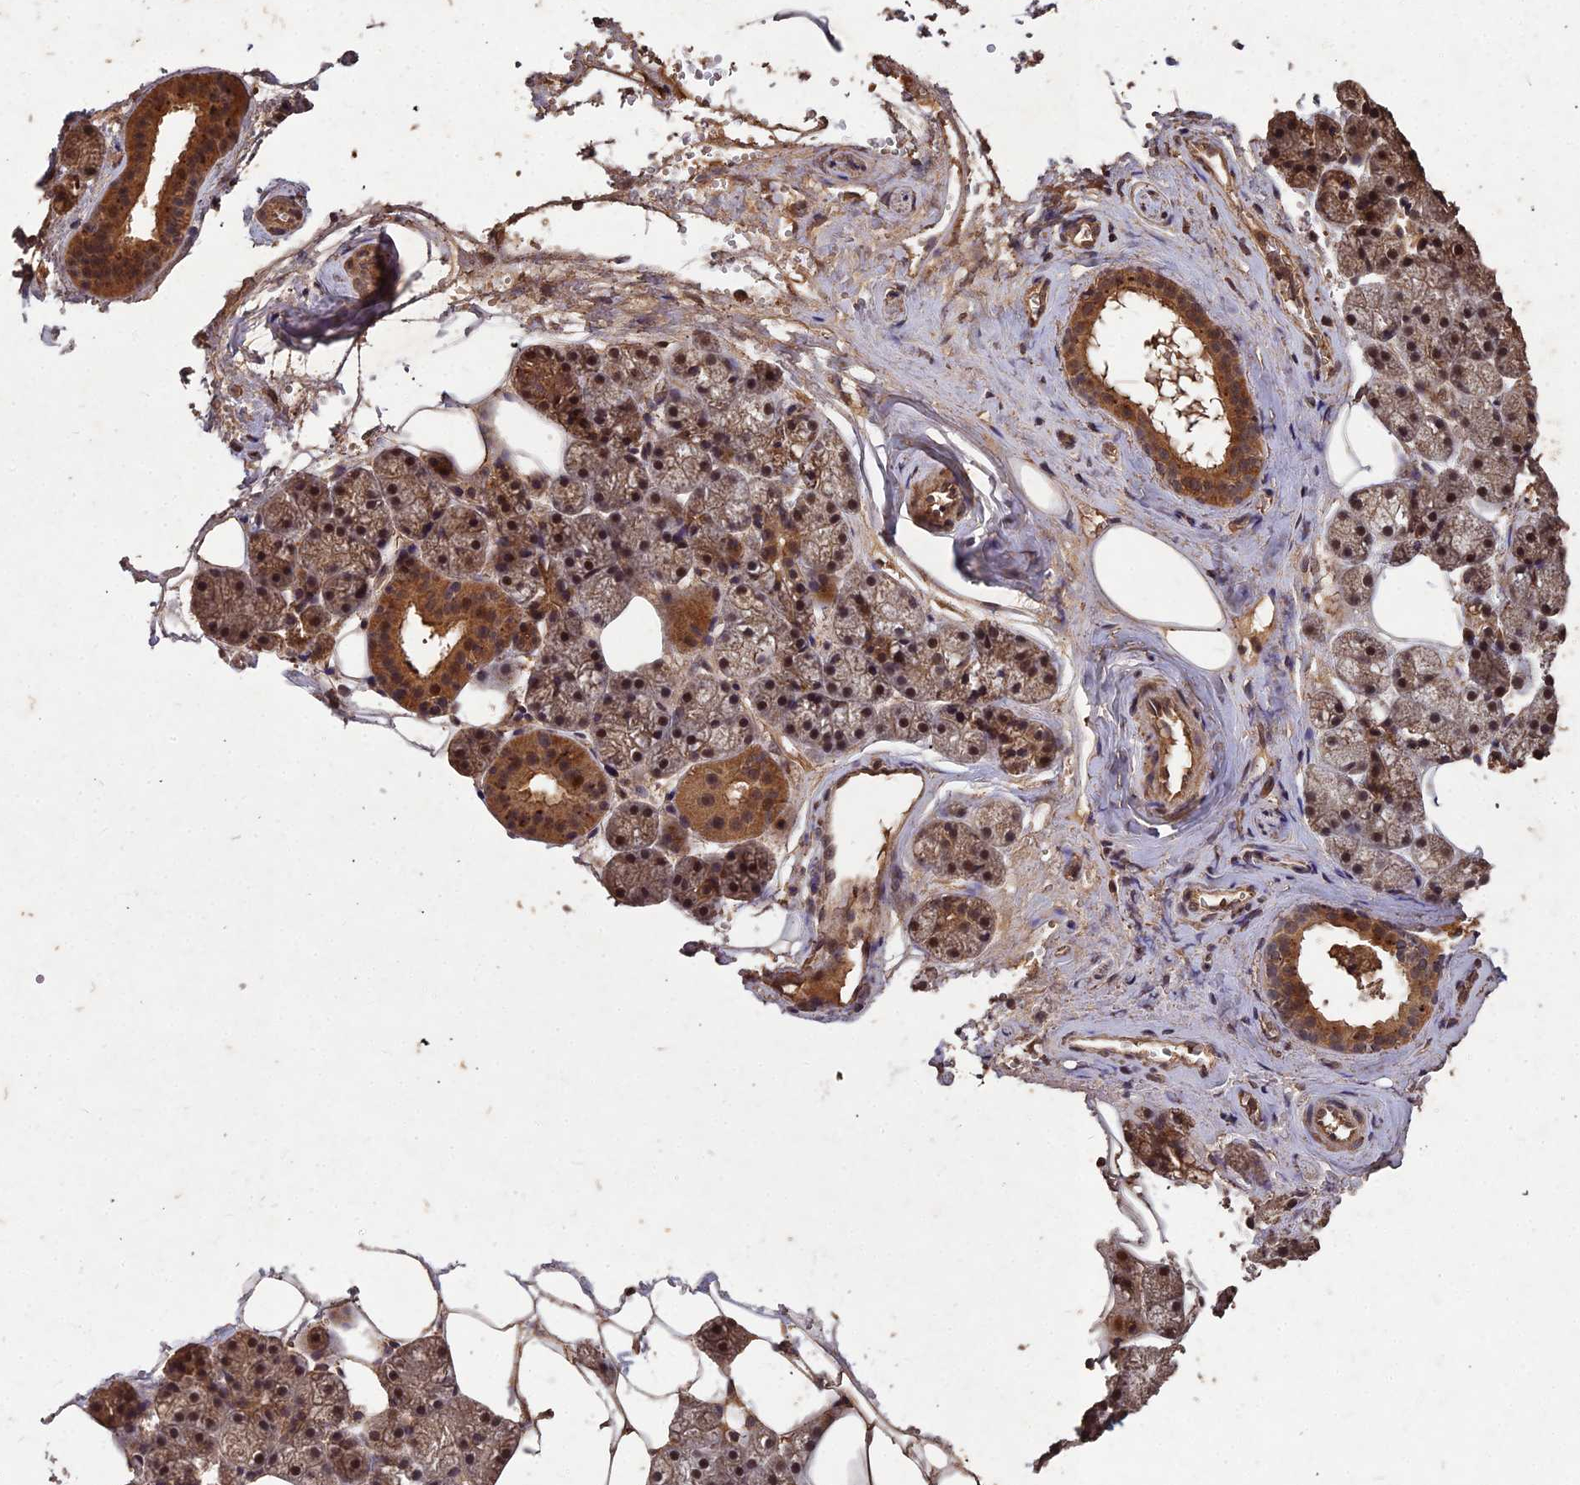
{"staining": {"intensity": "moderate", "quantity": ">75%", "location": "cytoplasmic/membranous,nuclear"}, "tissue": "salivary gland", "cell_type": "Glandular cells", "image_type": "normal", "snomed": [{"axis": "morphology", "description": "Normal tissue, NOS"}, {"axis": "topography", "description": "Salivary gland"}], "caption": "Glandular cells demonstrate medium levels of moderate cytoplasmic/membranous,nuclear staining in about >75% of cells in unremarkable human salivary gland. The staining was performed using DAB, with brown indicating positive protein expression. Nuclei are stained blue with hematoxylin.", "gene": "SYMPK", "patient": {"sex": "male", "age": 62}}